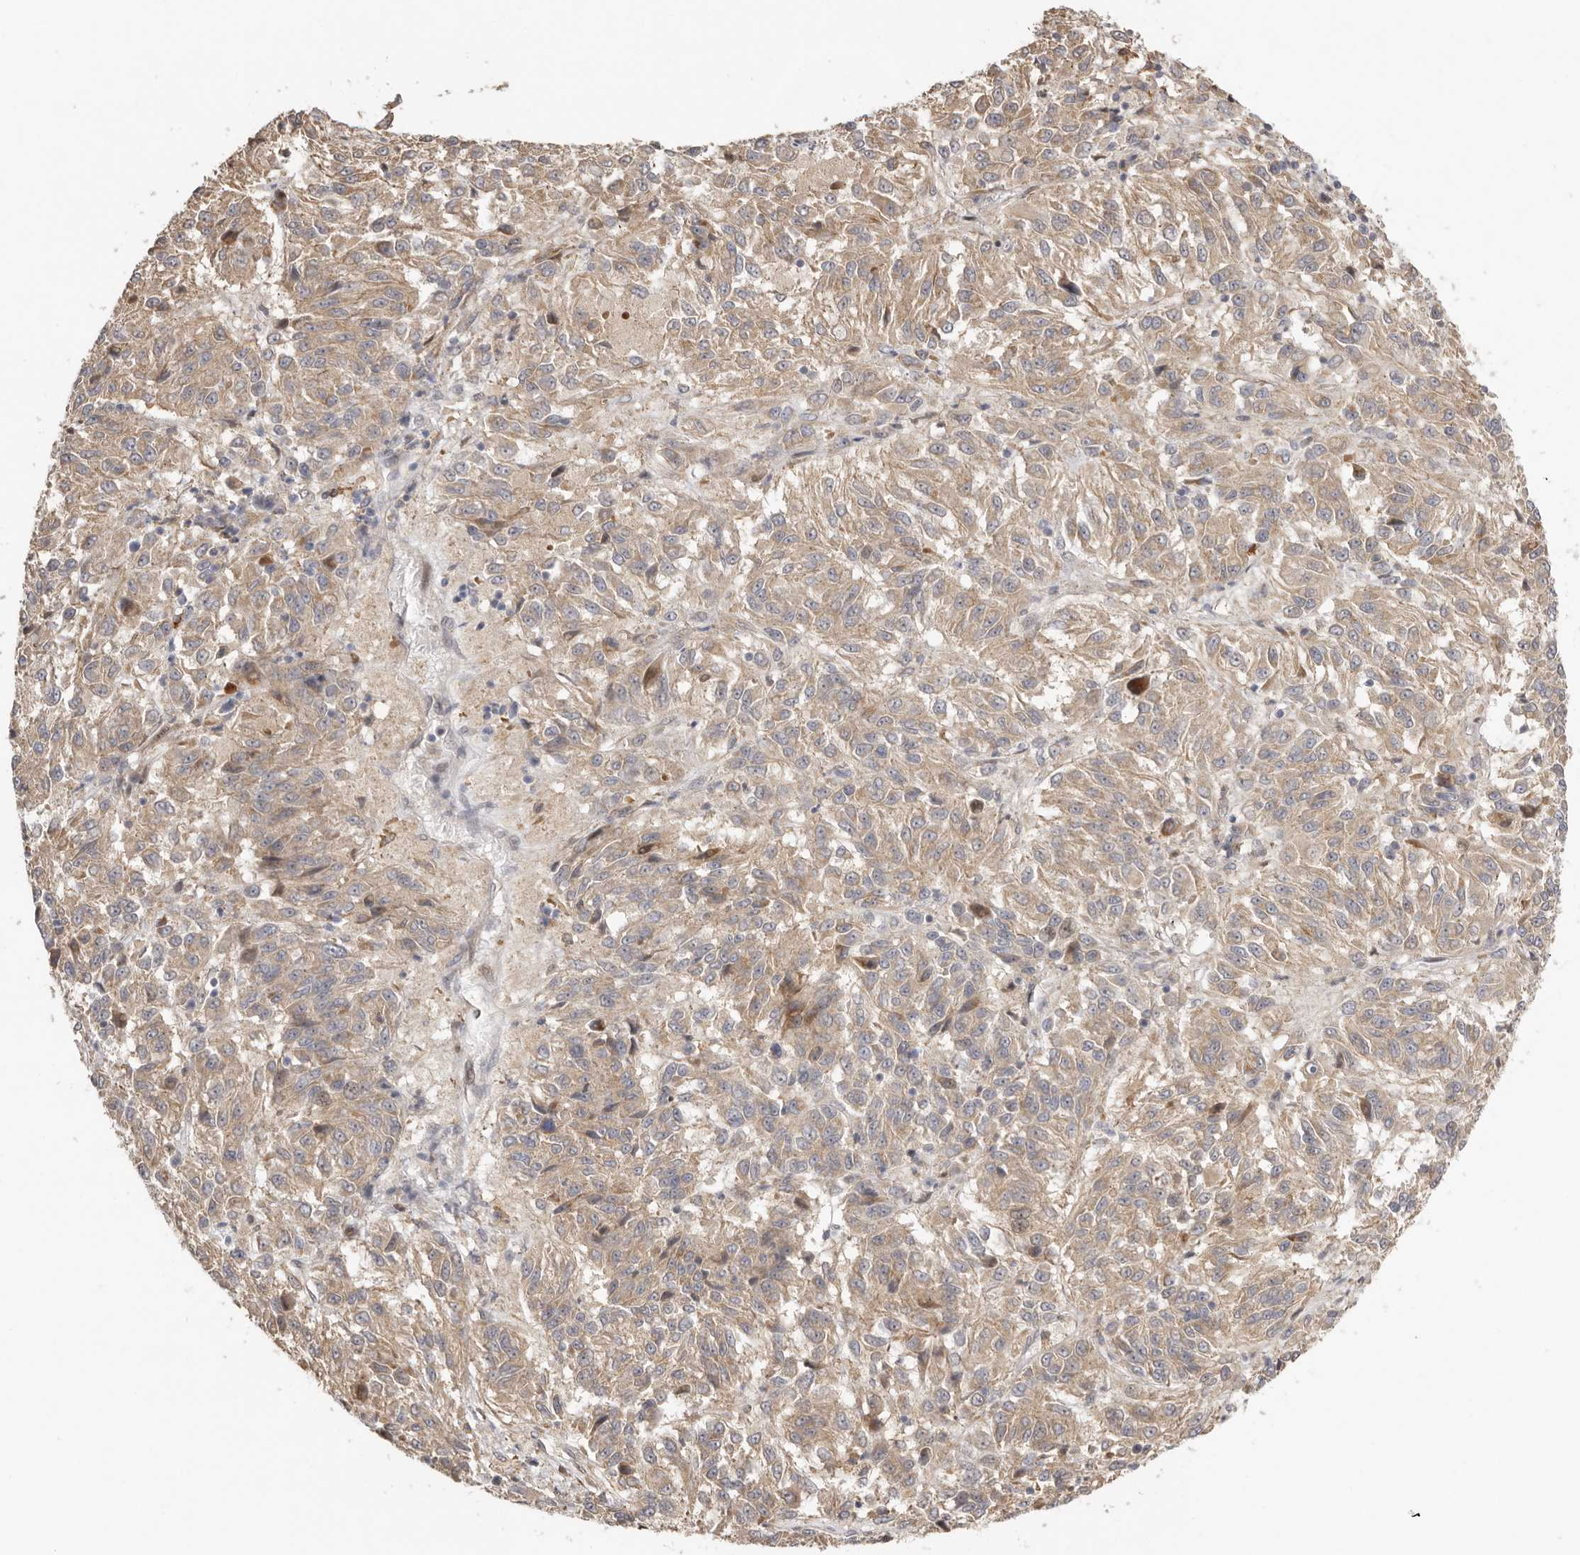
{"staining": {"intensity": "weak", "quantity": ">75%", "location": "cytoplasmic/membranous"}, "tissue": "melanoma", "cell_type": "Tumor cells", "image_type": "cancer", "snomed": [{"axis": "morphology", "description": "Malignant melanoma, Metastatic site"}, {"axis": "topography", "description": "Lung"}], "caption": "High-magnification brightfield microscopy of melanoma stained with DAB (brown) and counterstained with hematoxylin (blue). tumor cells exhibit weak cytoplasmic/membranous positivity is seen in about>75% of cells. The staining is performed using DAB (3,3'-diaminobenzidine) brown chromogen to label protein expression. The nuclei are counter-stained blue using hematoxylin.", "gene": "MSRB2", "patient": {"sex": "male", "age": 64}}